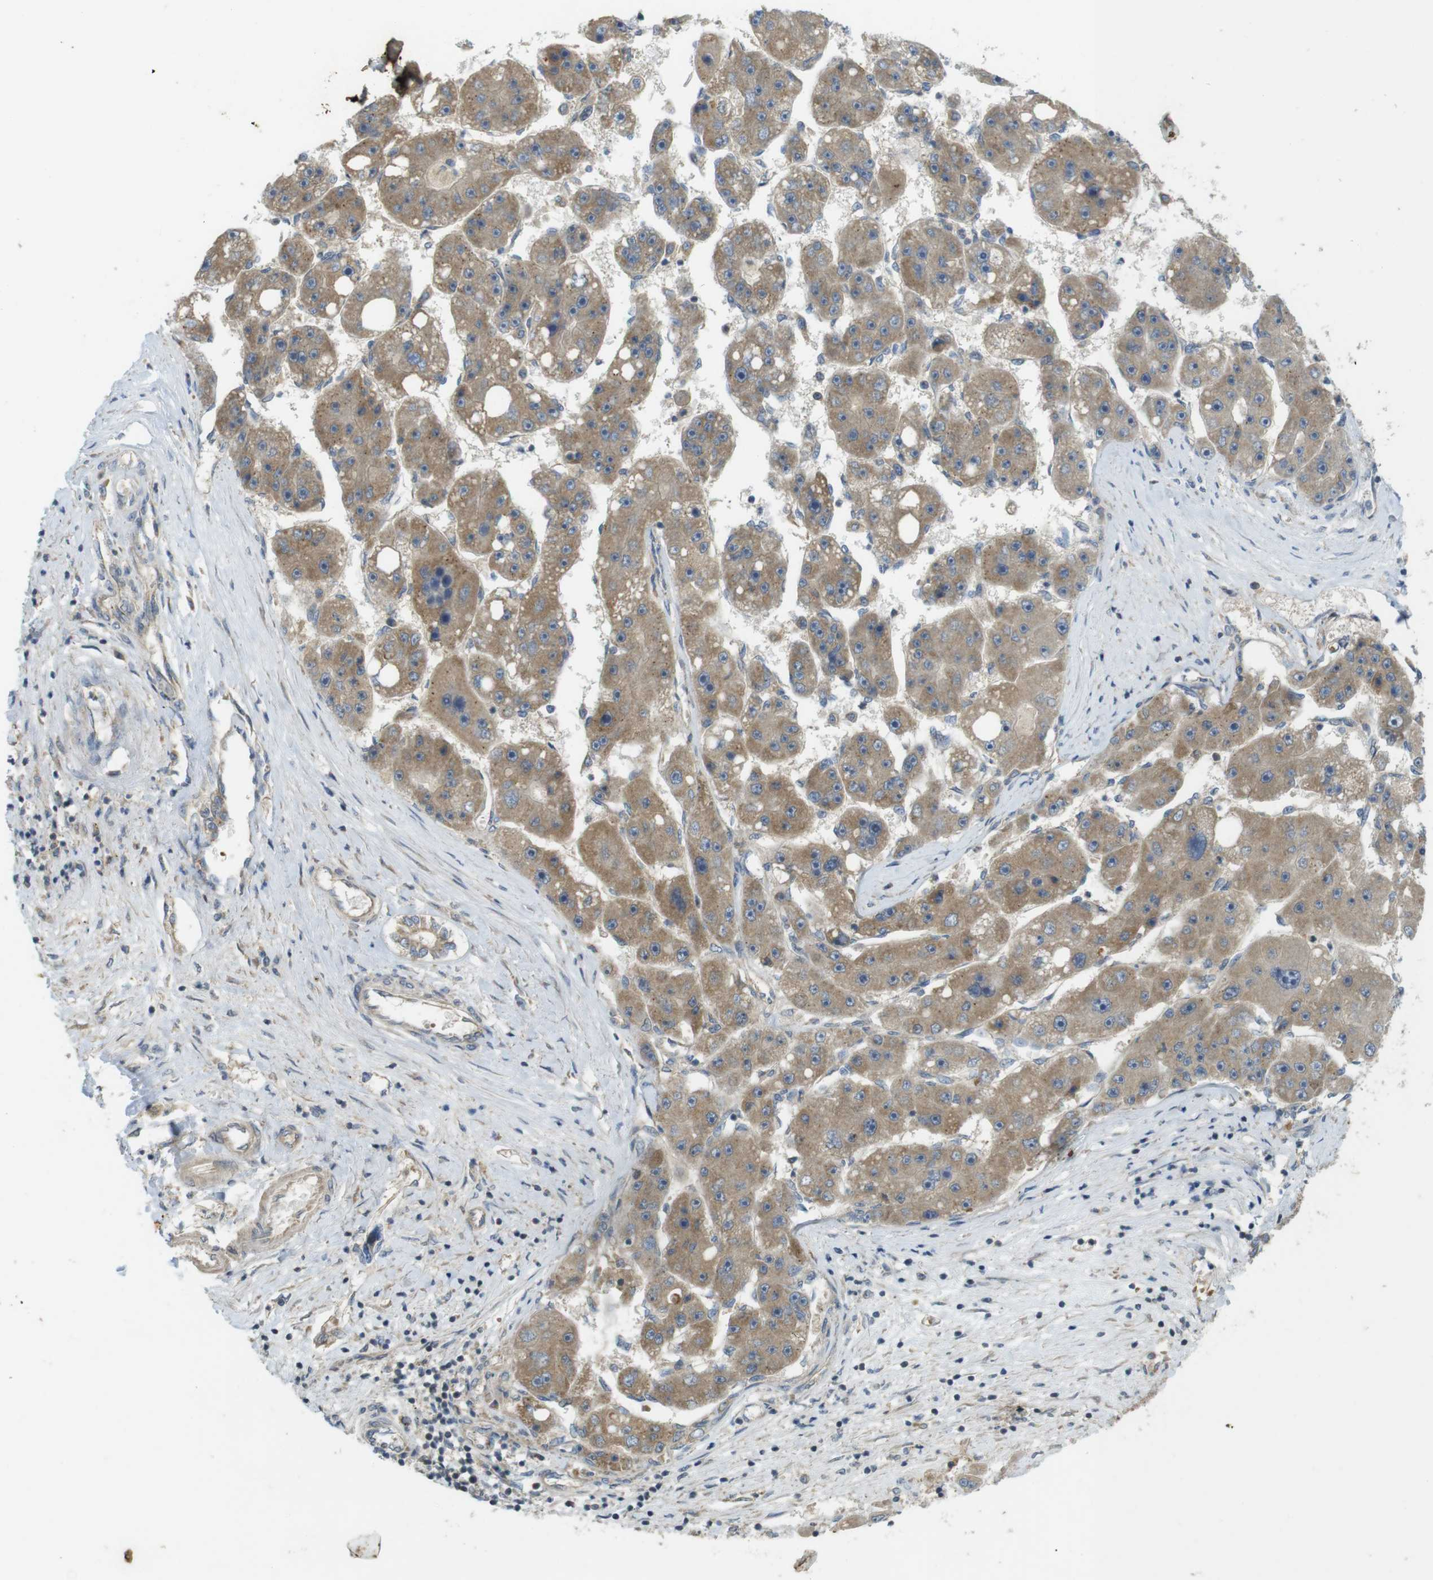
{"staining": {"intensity": "moderate", "quantity": ">75%", "location": "cytoplasmic/membranous"}, "tissue": "liver cancer", "cell_type": "Tumor cells", "image_type": "cancer", "snomed": [{"axis": "morphology", "description": "Carcinoma, Hepatocellular, NOS"}, {"axis": "topography", "description": "Liver"}], "caption": "Moderate cytoplasmic/membranous protein staining is present in approximately >75% of tumor cells in liver cancer. Nuclei are stained in blue.", "gene": "CLTC", "patient": {"sex": "female", "age": 61}}